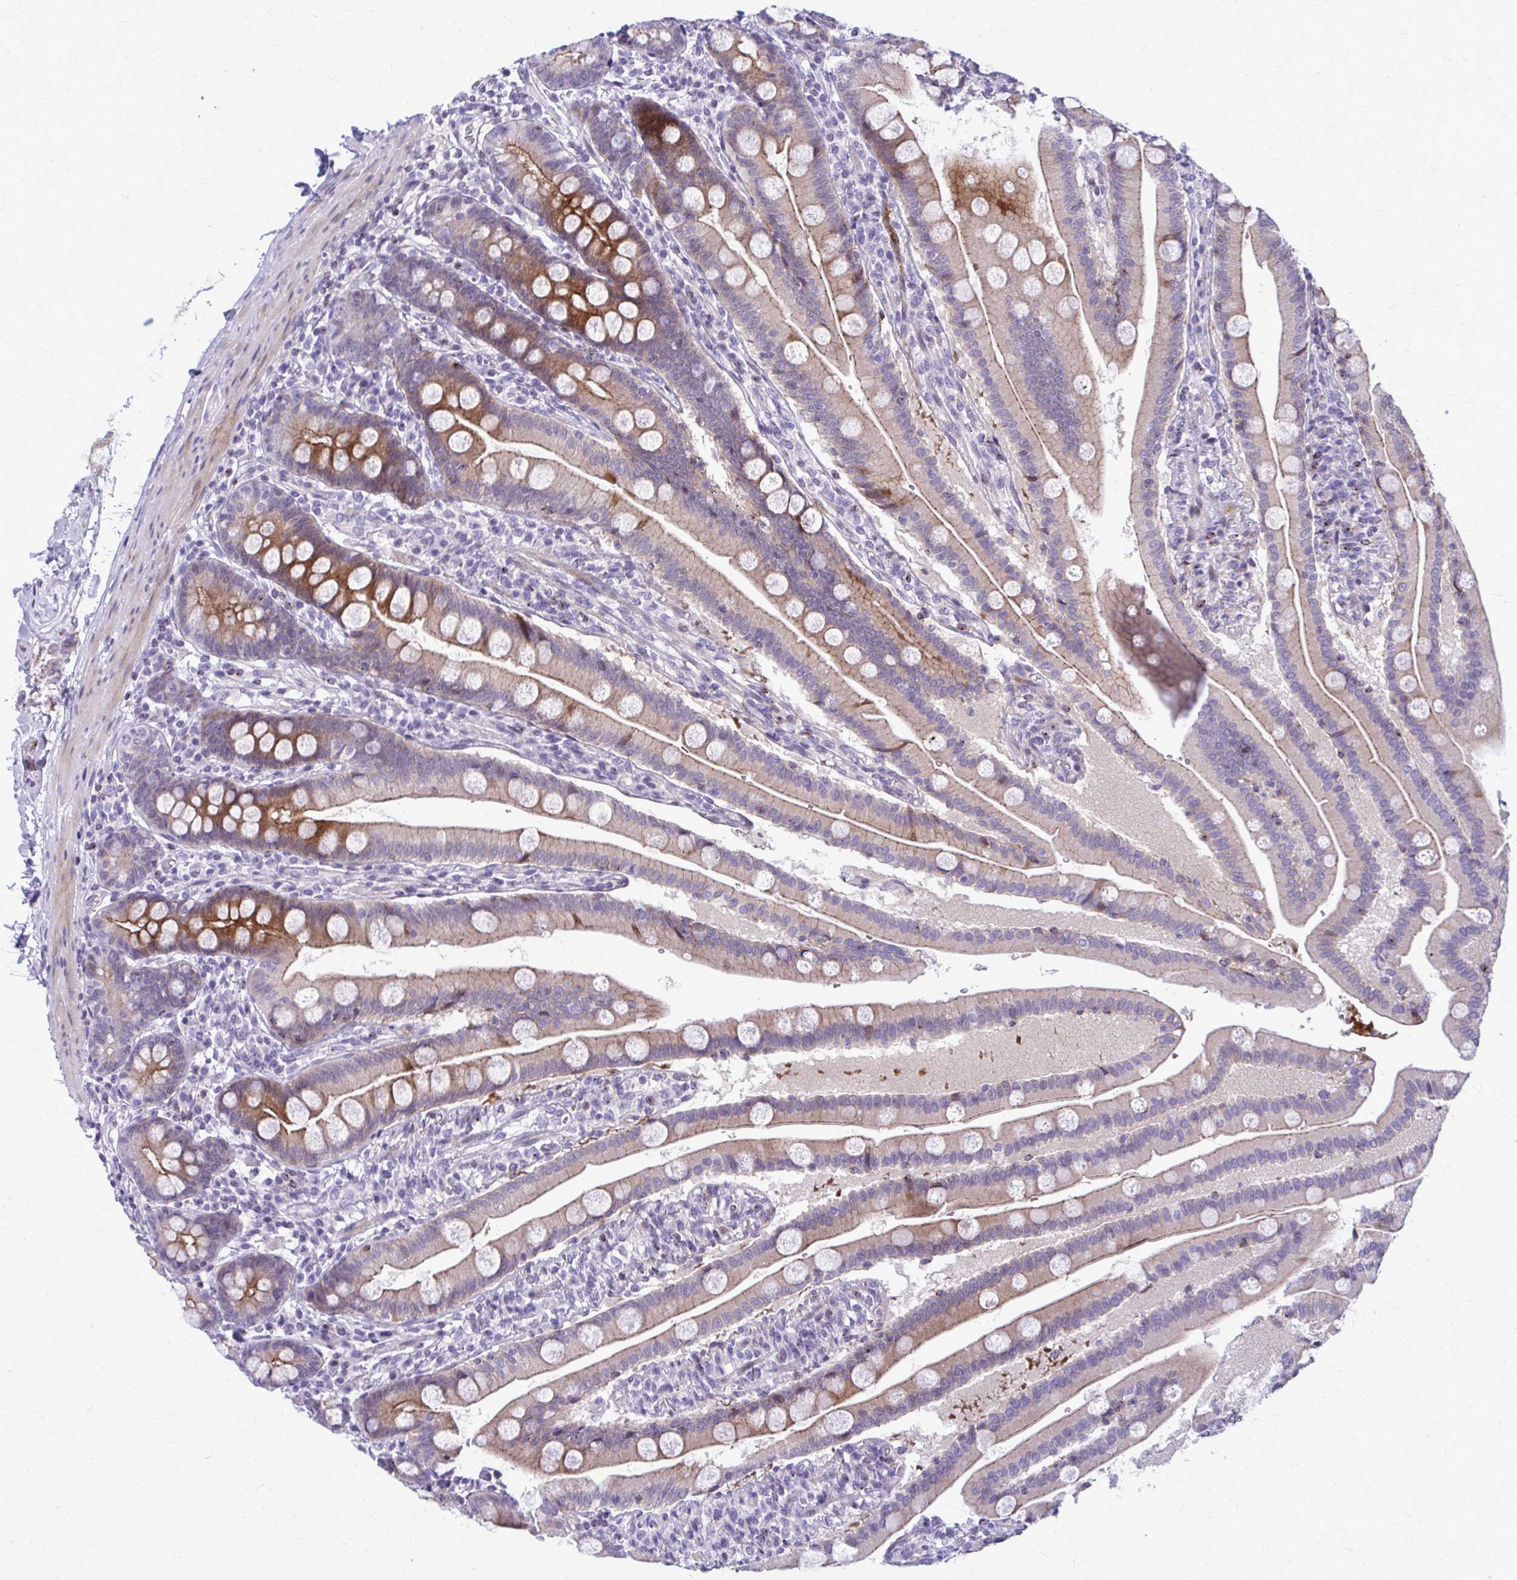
{"staining": {"intensity": "moderate", "quantity": "25%-75%", "location": "cytoplasmic/membranous"}, "tissue": "duodenum", "cell_type": "Glandular cells", "image_type": "normal", "snomed": [{"axis": "morphology", "description": "Normal tissue, NOS"}, {"axis": "topography", "description": "Duodenum"}], "caption": "Duodenum stained for a protein (brown) shows moderate cytoplasmic/membranous positive positivity in approximately 25%-75% of glandular cells.", "gene": "PEDS1", "patient": {"sex": "female", "age": 67}}